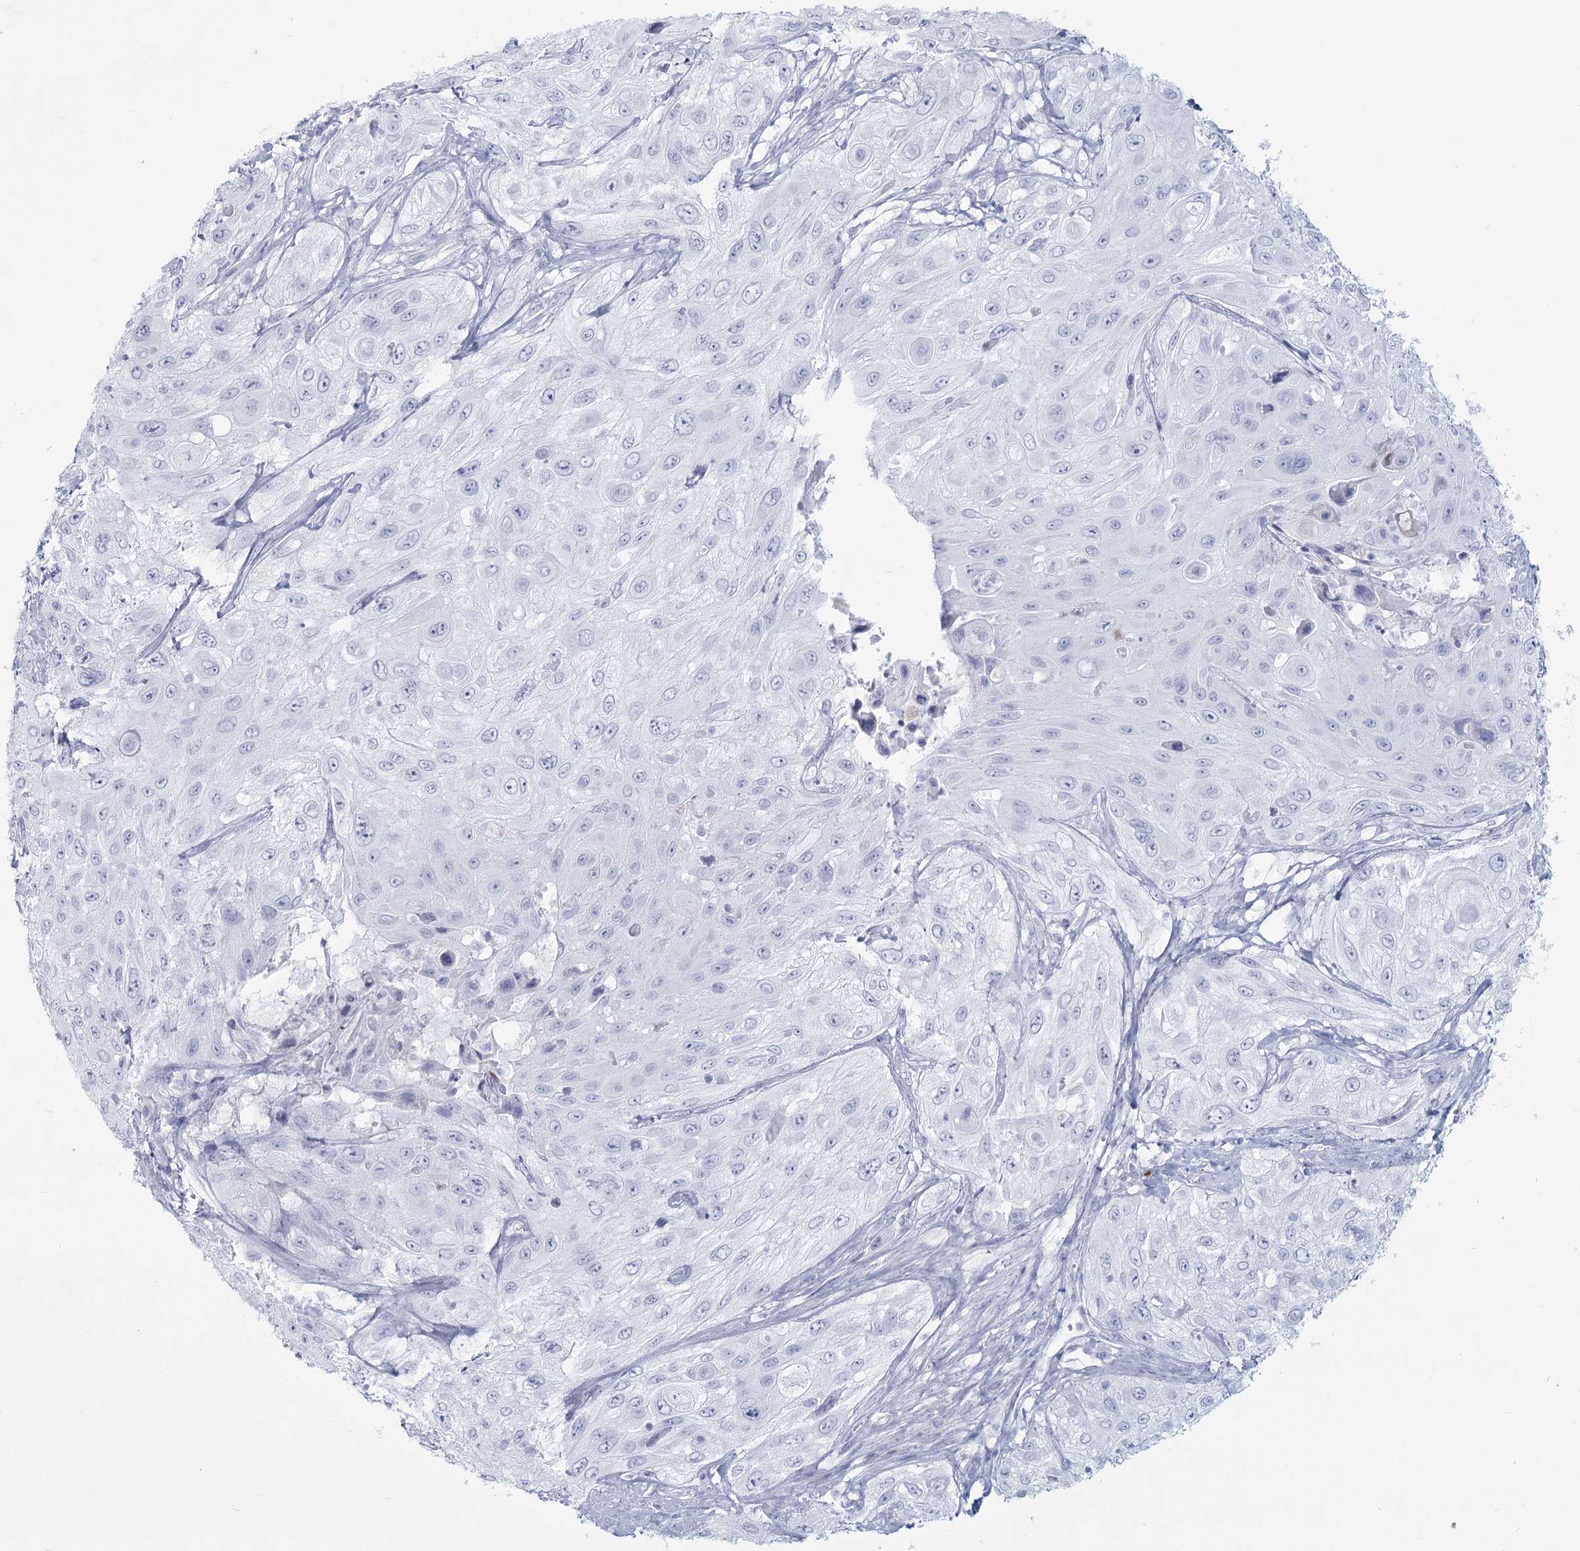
{"staining": {"intensity": "negative", "quantity": "none", "location": "none"}, "tissue": "cervical cancer", "cell_type": "Tumor cells", "image_type": "cancer", "snomed": [{"axis": "morphology", "description": "Squamous cell carcinoma, NOS"}, {"axis": "topography", "description": "Cervix"}], "caption": "Human squamous cell carcinoma (cervical) stained for a protein using IHC reveals no staining in tumor cells.", "gene": "SLC6A19", "patient": {"sex": "female", "age": 42}}